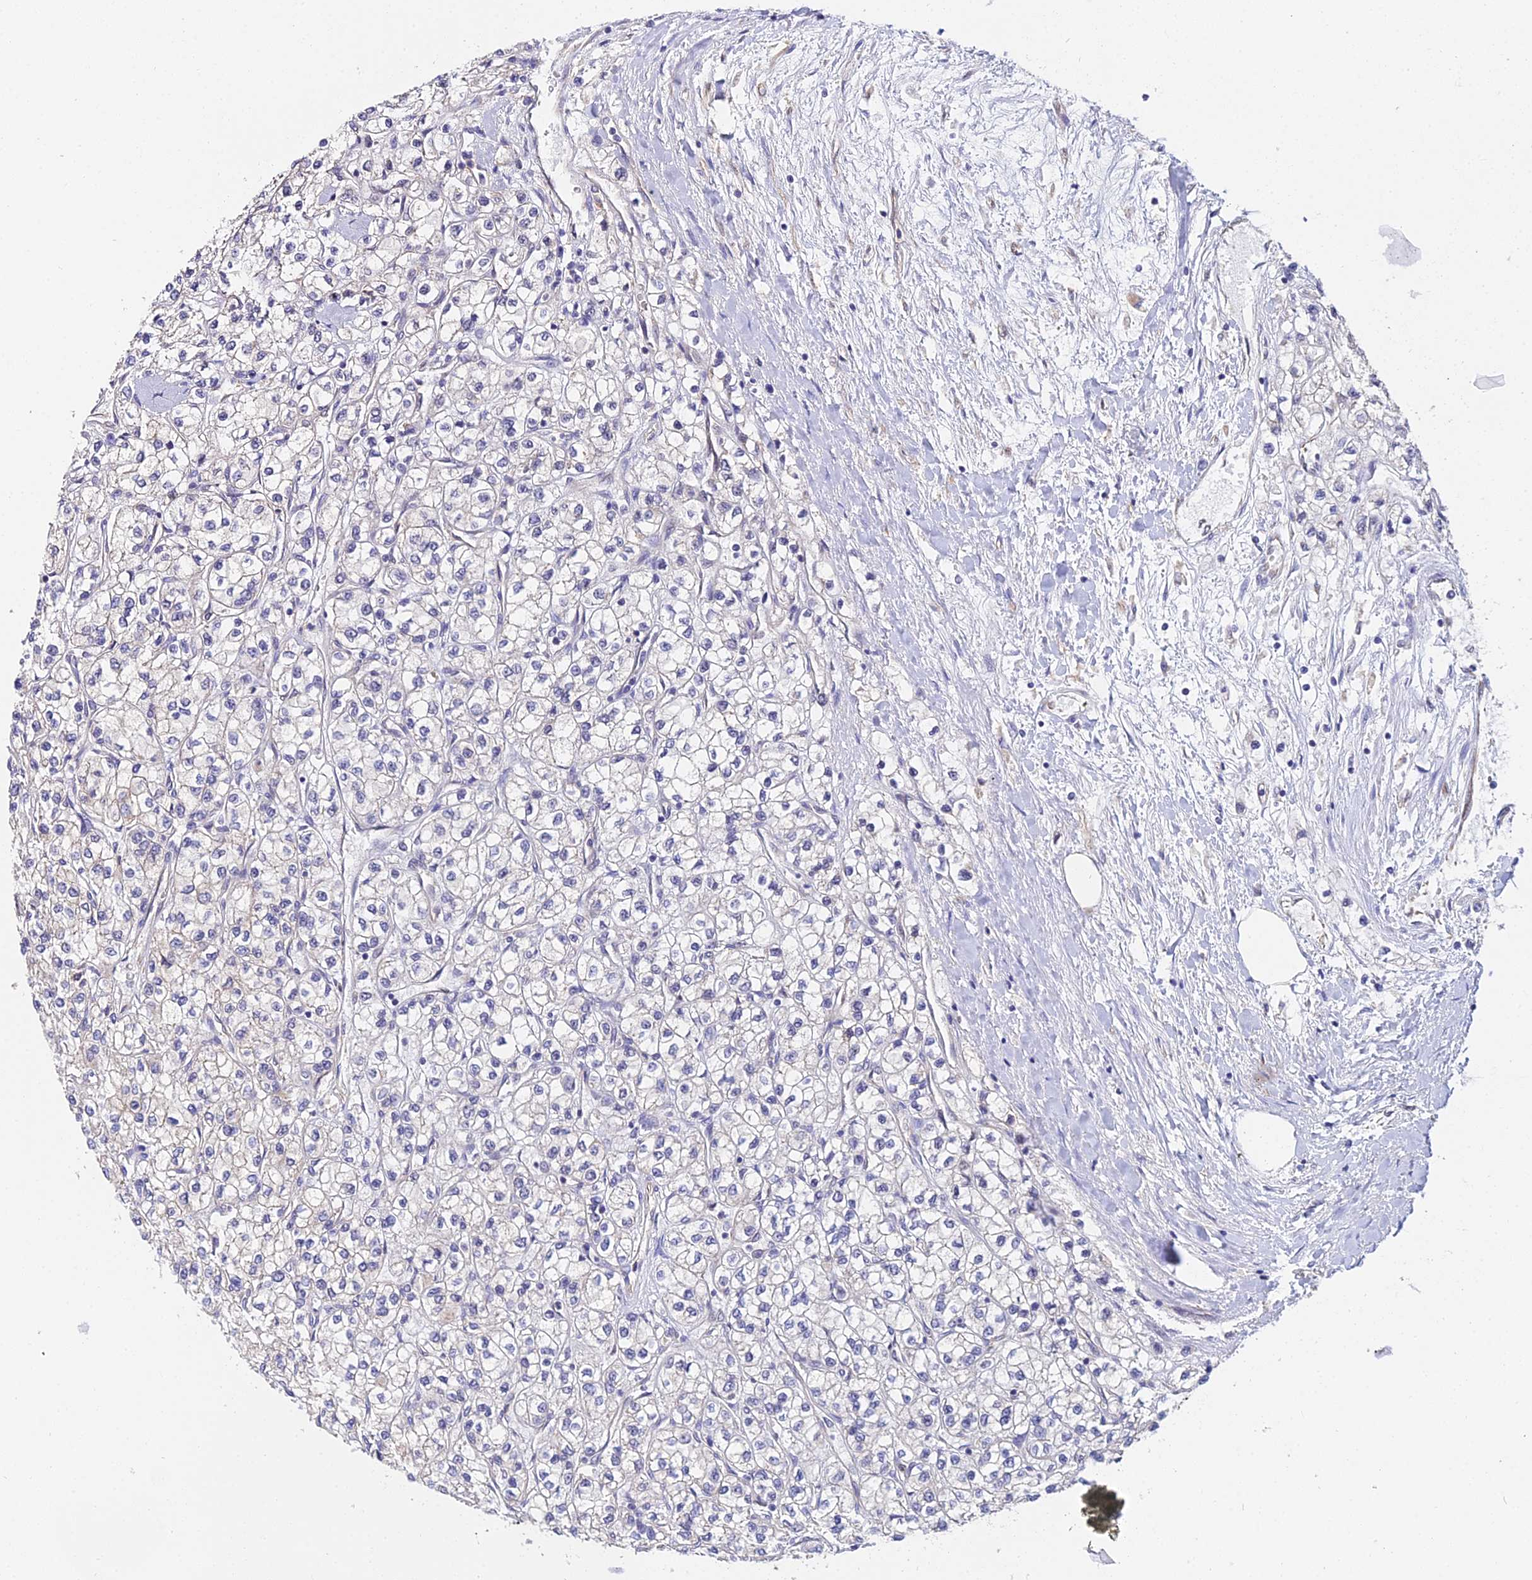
{"staining": {"intensity": "negative", "quantity": "none", "location": "none"}, "tissue": "renal cancer", "cell_type": "Tumor cells", "image_type": "cancer", "snomed": [{"axis": "morphology", "description": "Adenocarcinoma, NOS"}, {"axis": "topography", "description": "Kidney"}], "caption": "Tumor cells are negative for brown protein staining in renal cancer. (Stains: DAB (3,3'-diaminobenzidine) immunohistochemistry (IHC) with hematoxylin counter stain, Microscopy: brightfield microscopy at high magnification).", "gene": "PPP2R2C", "patient": {"sex": "male", "age": 80}}